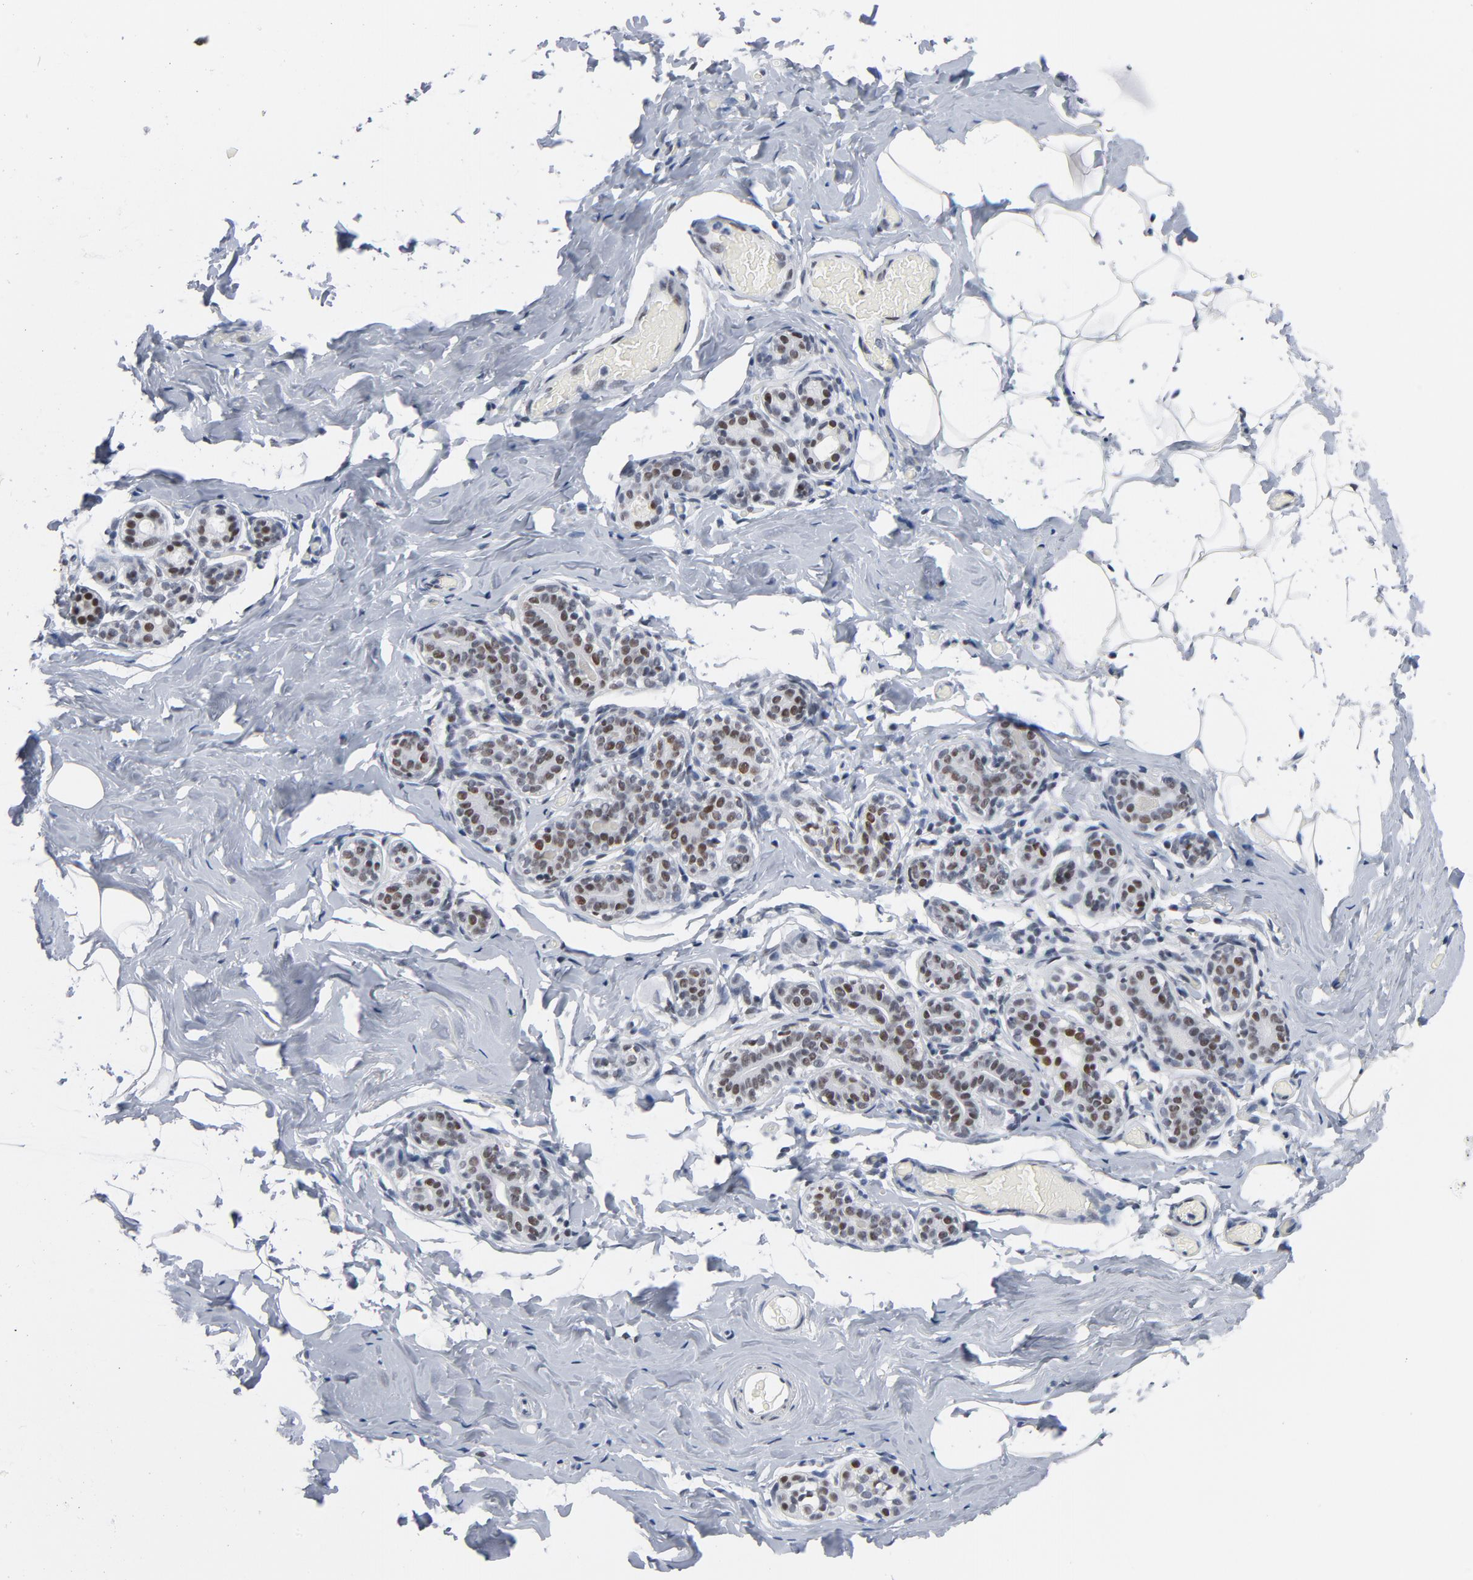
{"staining": {"intensity": "negative", "quantity": "none", "location": "none"}, "tissue": "breast", "cell_type": "Adipocytes", "image_type": "normal", "snomed": [{"axis": "morphology", "description": "Normal tissue, NOS"}, {"axis": "topography", "description": "Breast"}, {"axis": "topography", "description": "Soft tissue"}], "caption": "DAB immunohistochemical staining of unremarkable human breast exhibits no significant expression in adipocytes. (DAB (3,3'-diaminobenzidine) IHC with hematoxylin counter stain).", "gene": "CSTF2", "patient": {"sex": "female", "age": 75}}